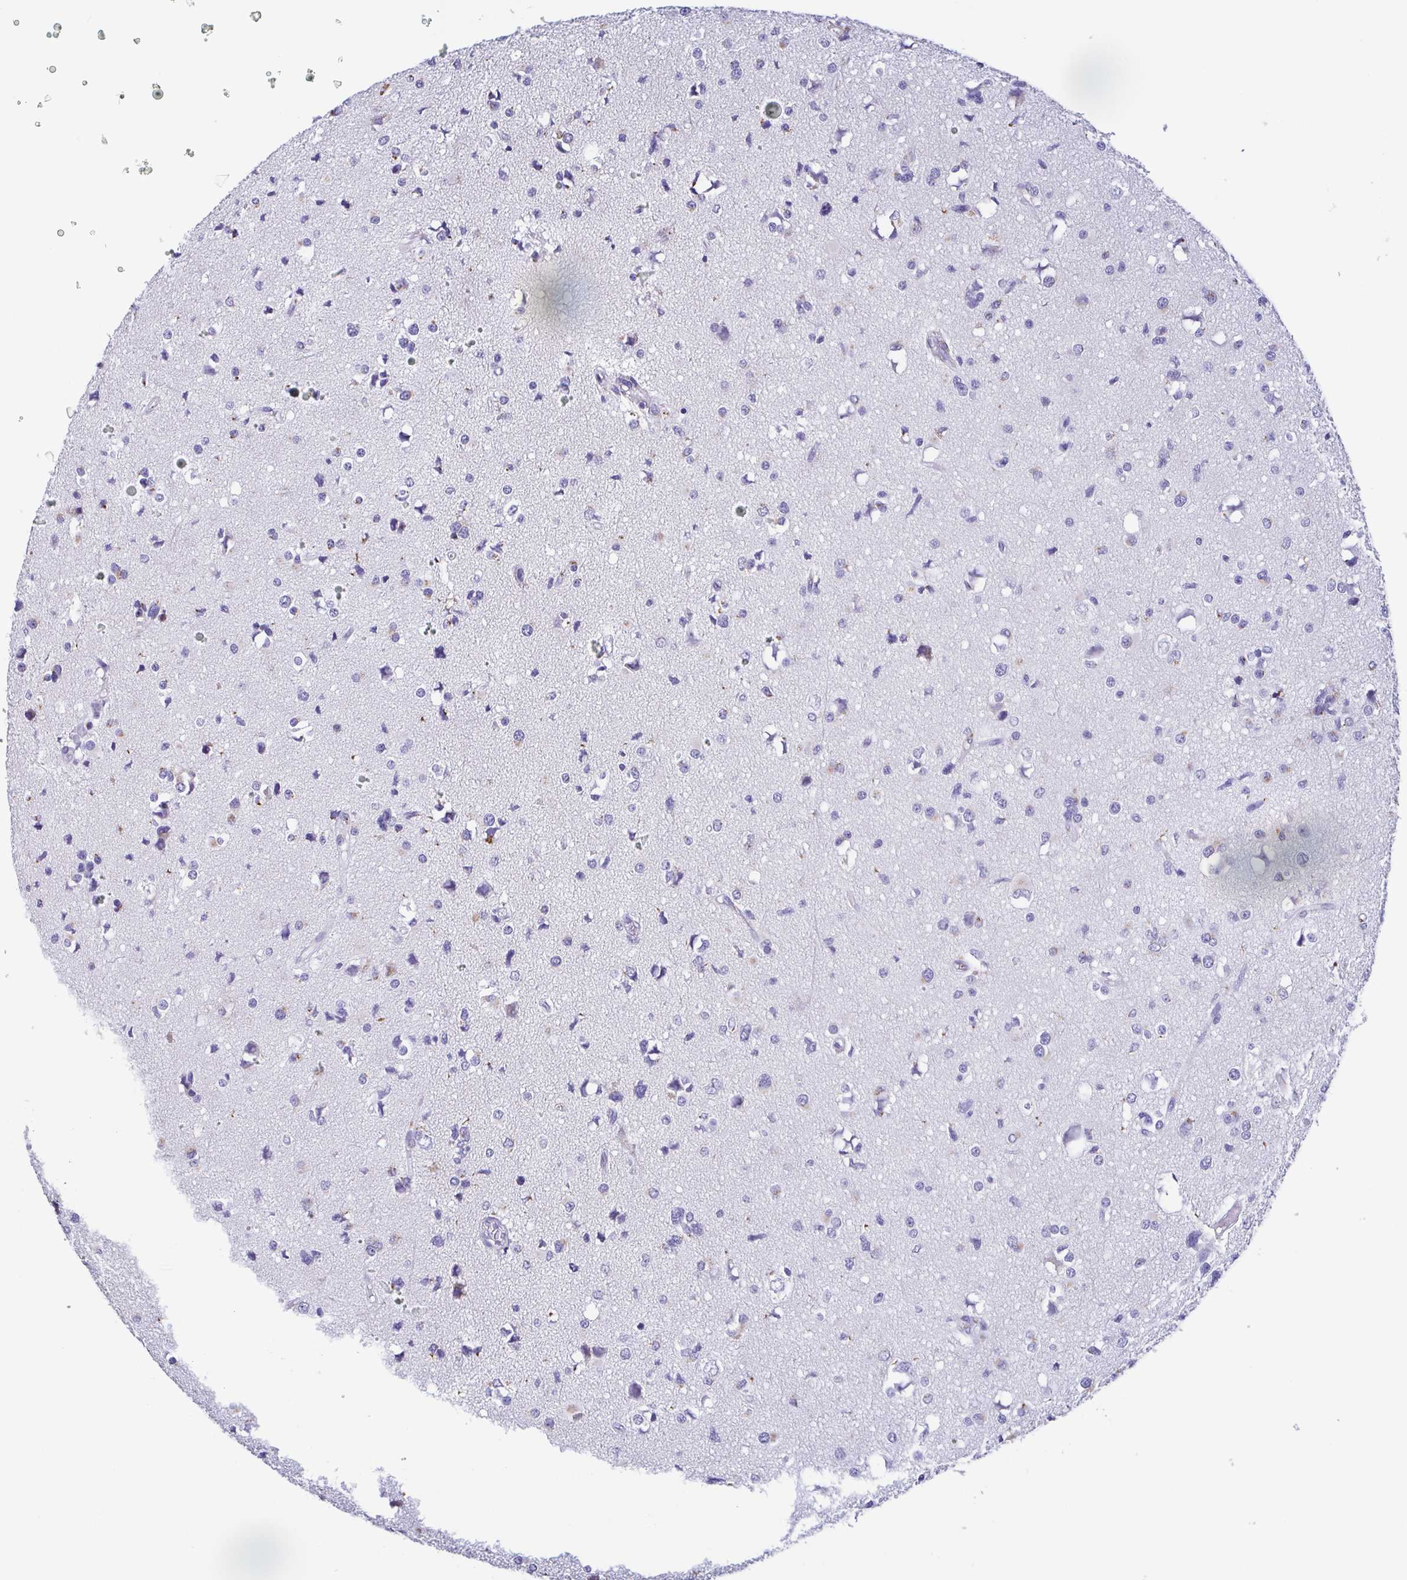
{"staining": {"intensity": "negative", "quantity": "none", "location": "none"}, "tissue": "glioma", "cell_type": "Tumor cells", "image_type": "cancer", "snomed": [{"axis": "morphology", "description": "Glioma, malignant, High grade"}, {"axis": "topography", "description": "Brain"}], "caption": "Tumor cells are negative for brown protein staining in high-grade glioma (malignant).", "gene": "SULT1B1", "patient": {"sex": "male", "age": 54}}